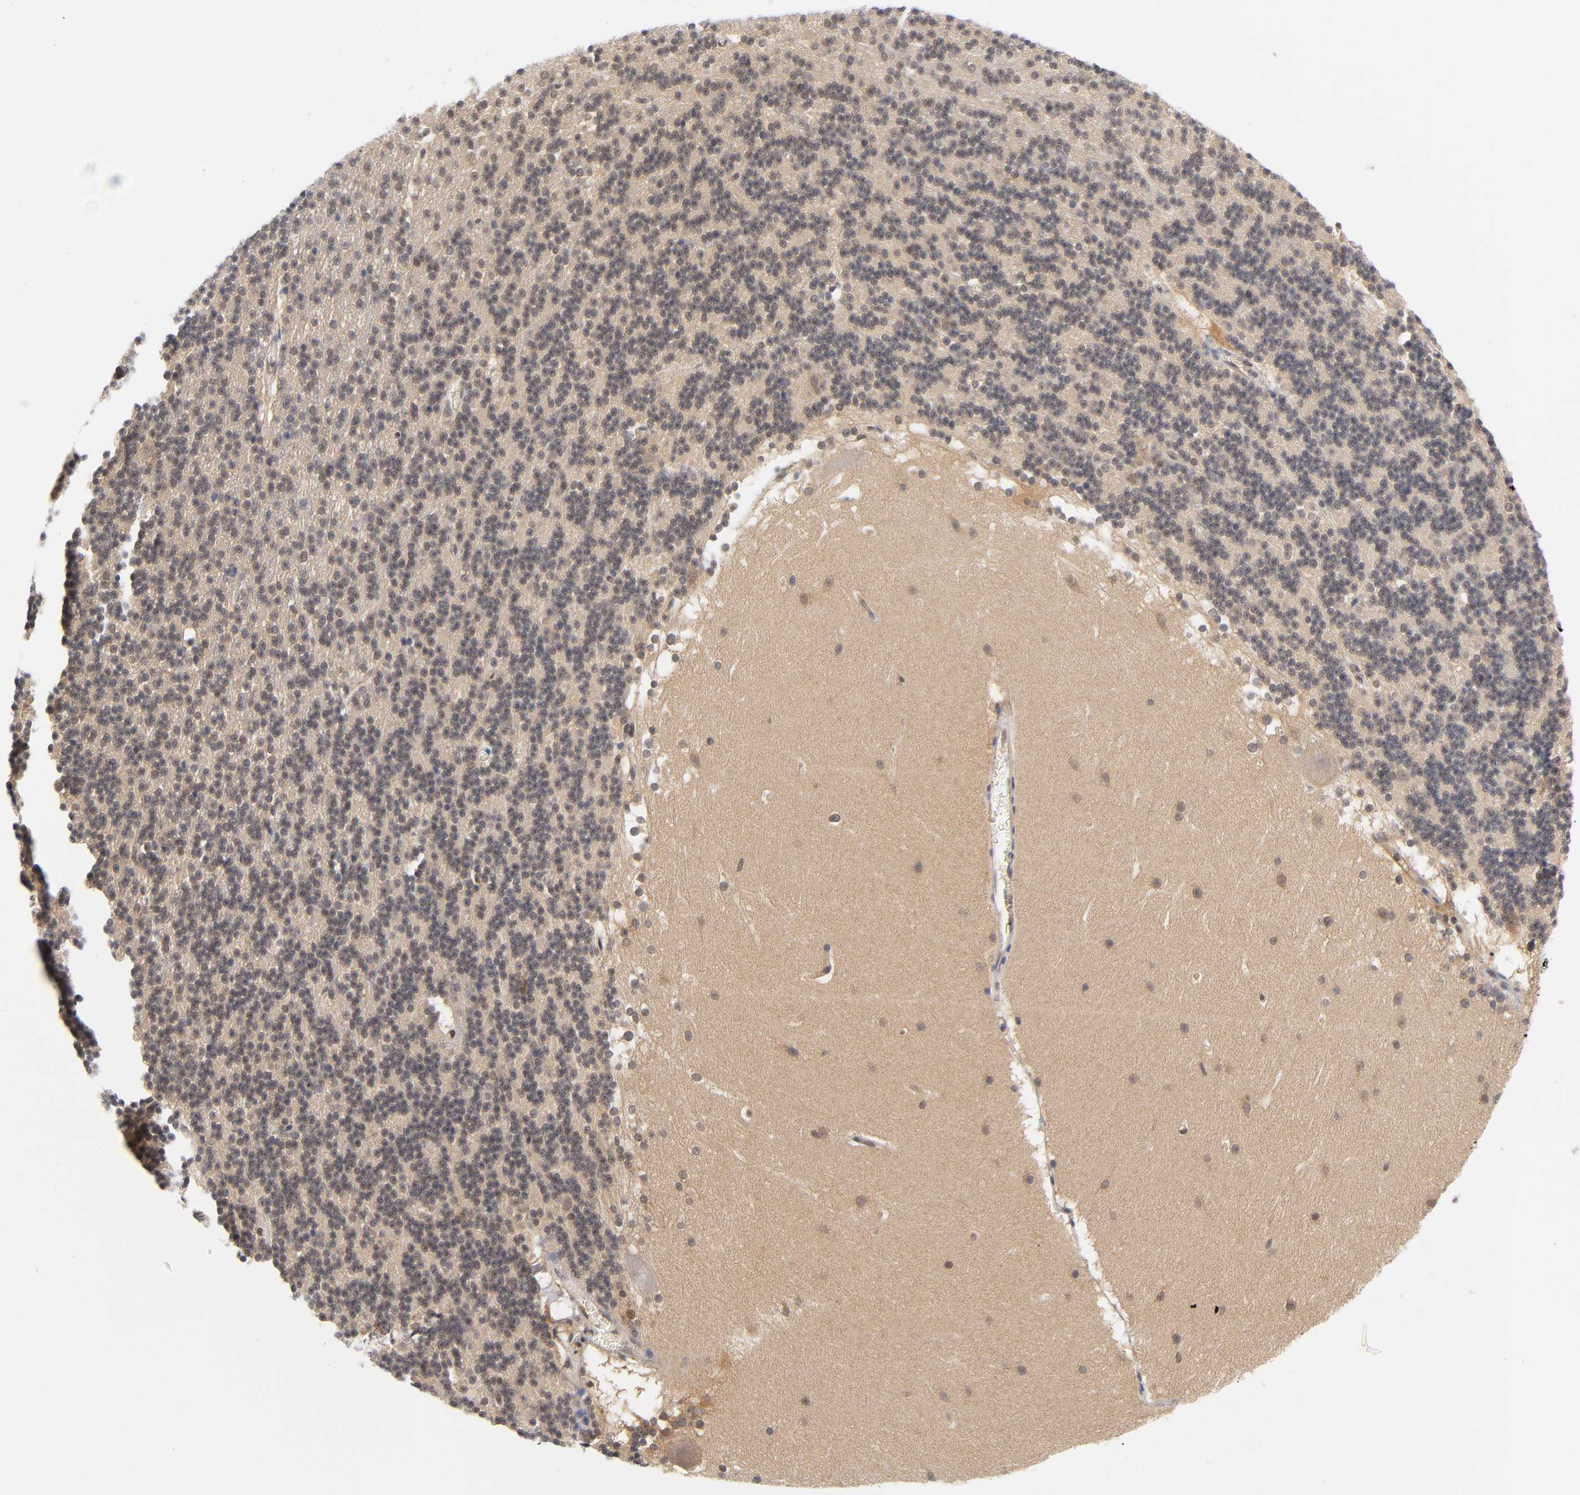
{"staining": {"intensity": "weak", "quantity": "25%-75%", "location": "cytoplasmic/membranous"}, "tissue": "cerebellum", "cell_type": "Cells in granular layer", "image_type": "normal", "snomed": [{"axis": "morphology", "description": "Normal tissue, NOS"}, {"axis": "topography", "description": "Cerebellum"}], "caption": "Protein analysis of normal cerebellum displays weak cytoplasmic/membranous expression in about 25%-75% of cells in granular layer. The staining is performed using DAB (3,3'-diaminobenzidine) brown chromogen to label protein expression. The nuclei are counter-stained blue using hematoxylin.", "gene": "DFFB", "patient": {"sex": "female", "age": 19}}